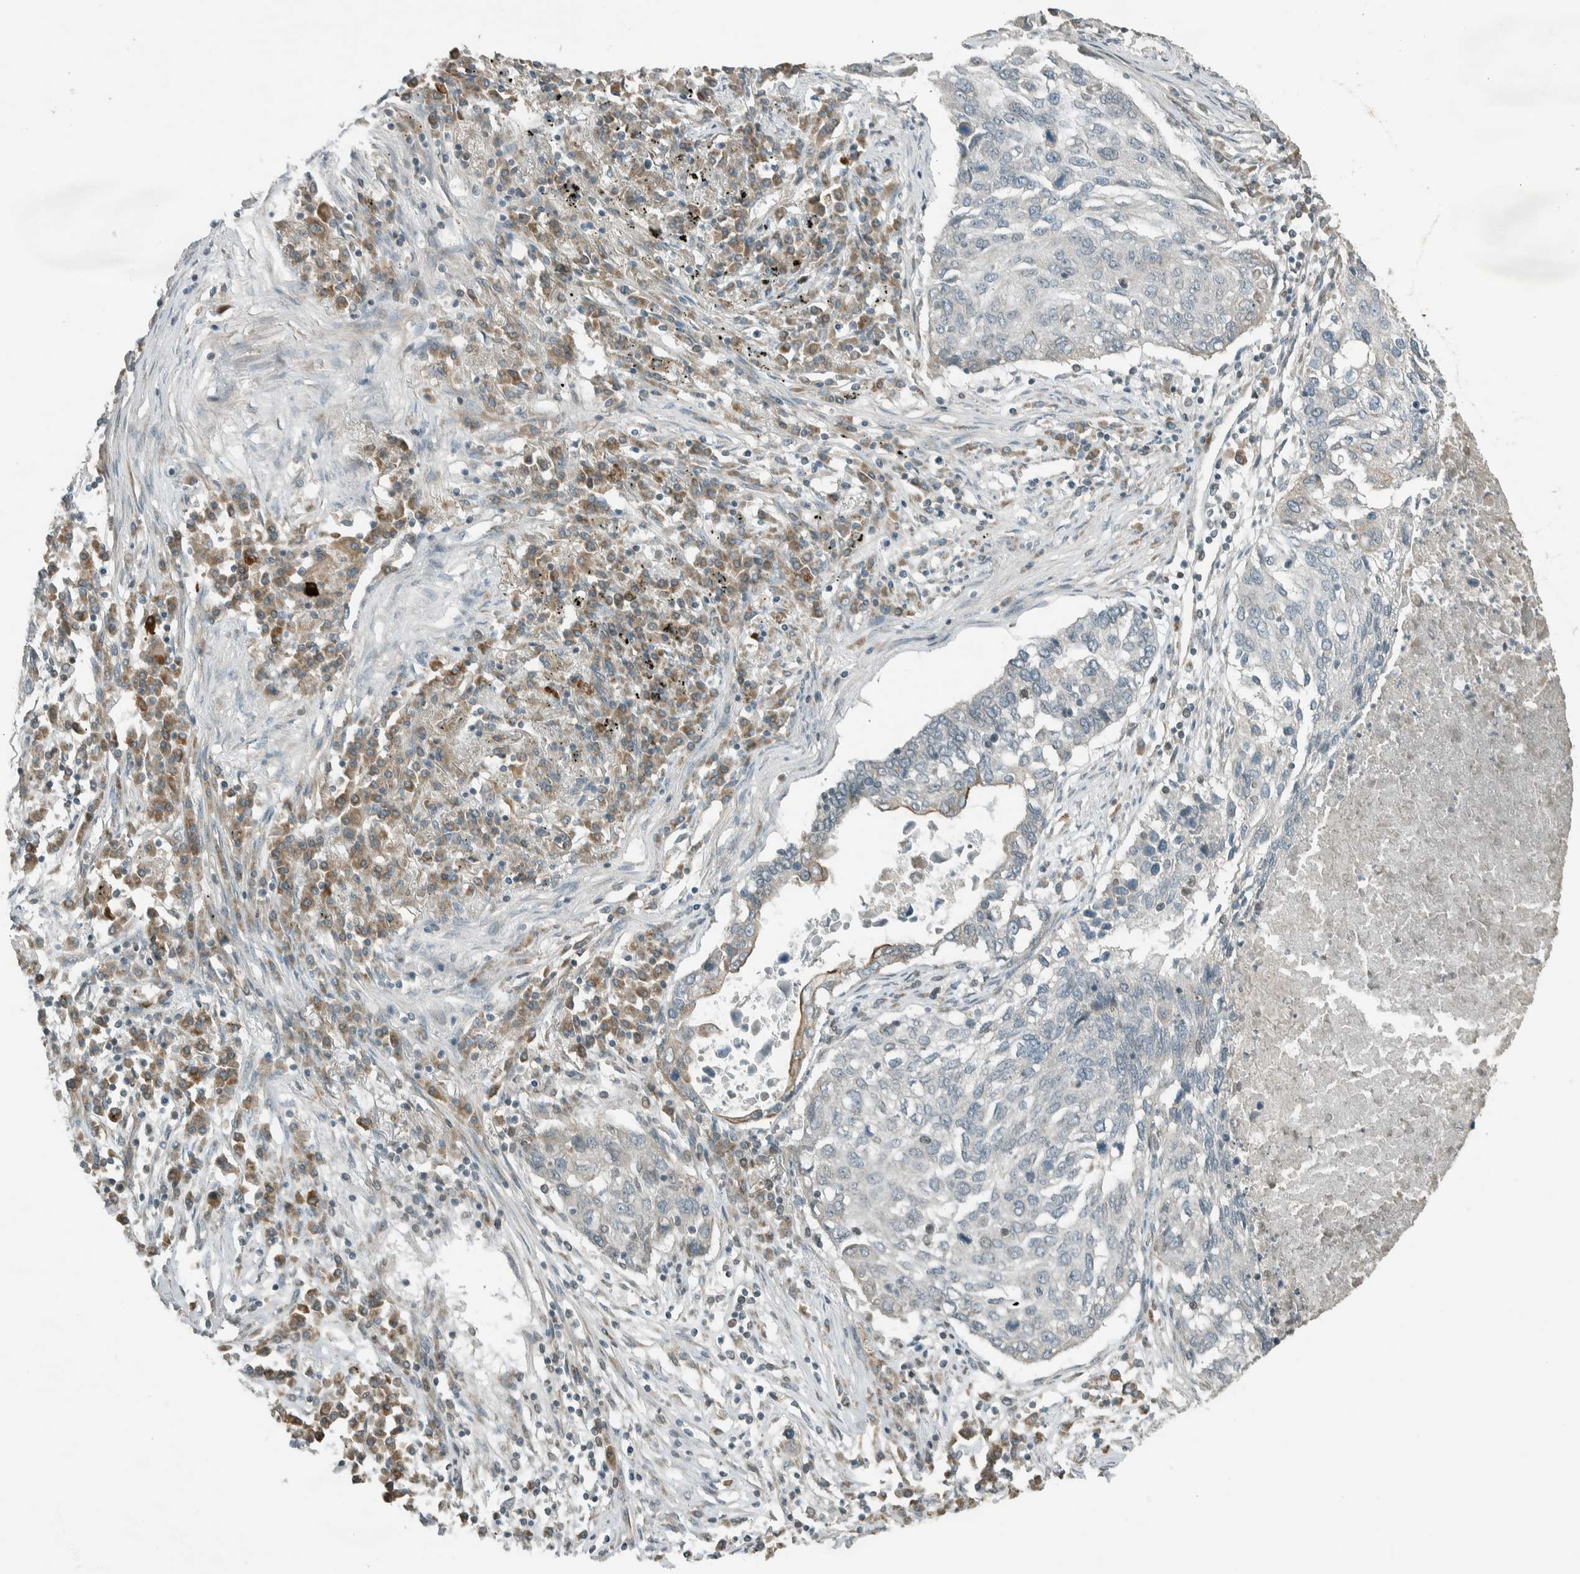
{"staining": {"intensity": "negative", "quantity": "none", "location": "none"}, "tissue": "lung cancer", "cell_type": "Tumor cells", "image_type": "cancer", "snomed": [{"axis": "morphology", "description": "Squamous cell carcinoma, NOS"}, {"axis": "topography", "description": "Lung"}], "caption": "DAB (3,3'-diaminobenzidine) immunohistochemical staining of human lung squamous cell carcinoma shows no significant positivity in tumor cells.", "gene": "SEL1L", "patient": {"sex": "female", "age": 63}}